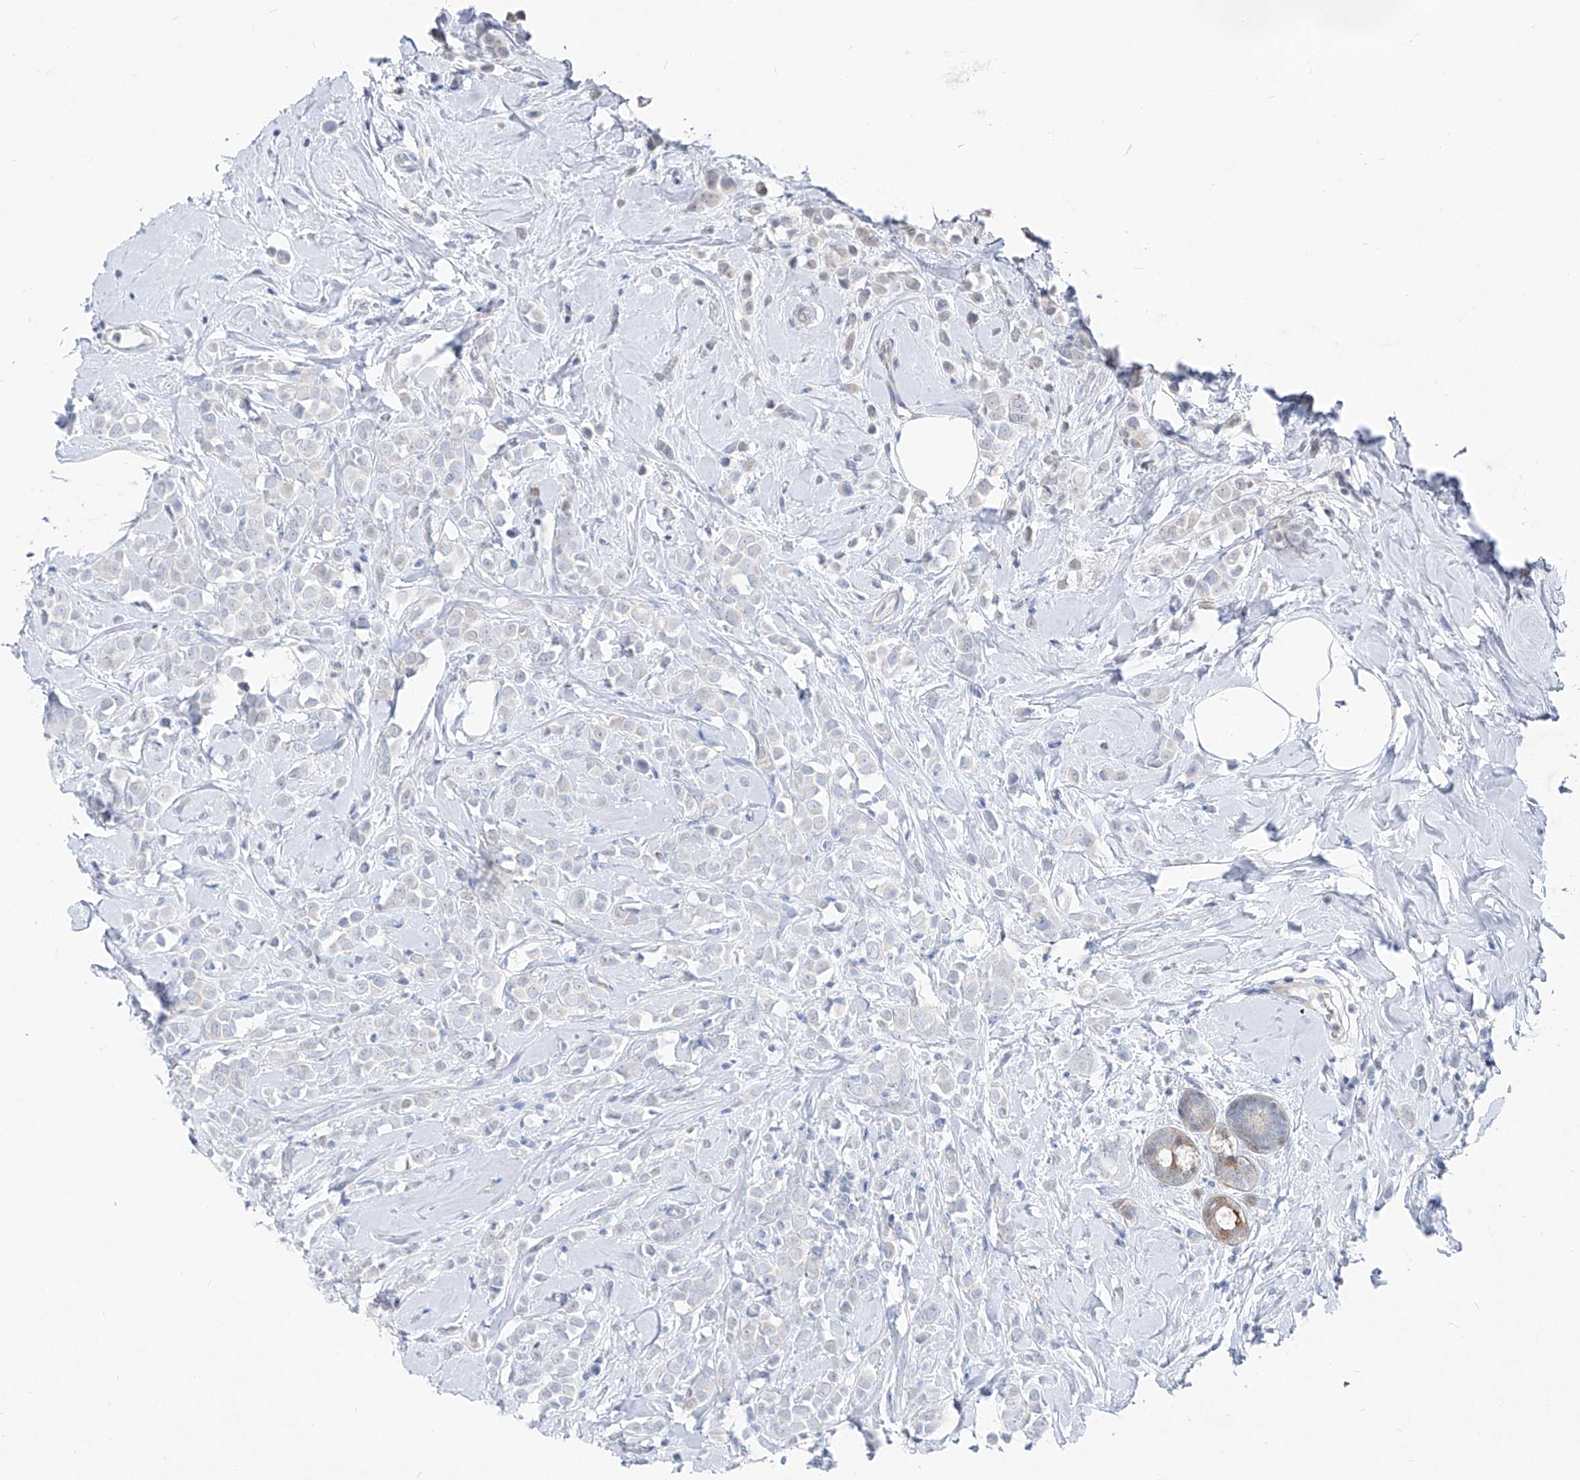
{"staining": {"intensity": "negative", "quantity": "none", "location": "none"}, "tissue": "breast cancer", "cell_type": "Tumor cells", "image_type": "cancer", "snomed": [{"axis": "morphology", "description": "Lobular carcinoma"}, {"axis": "topography", "description": "Breast"}], "caption": "Tumor cells show no significant protein expression in breast cancer (lobular carcinoma).", "gene": "UFL1", "patient": {"sex": "female", "age": 47}}